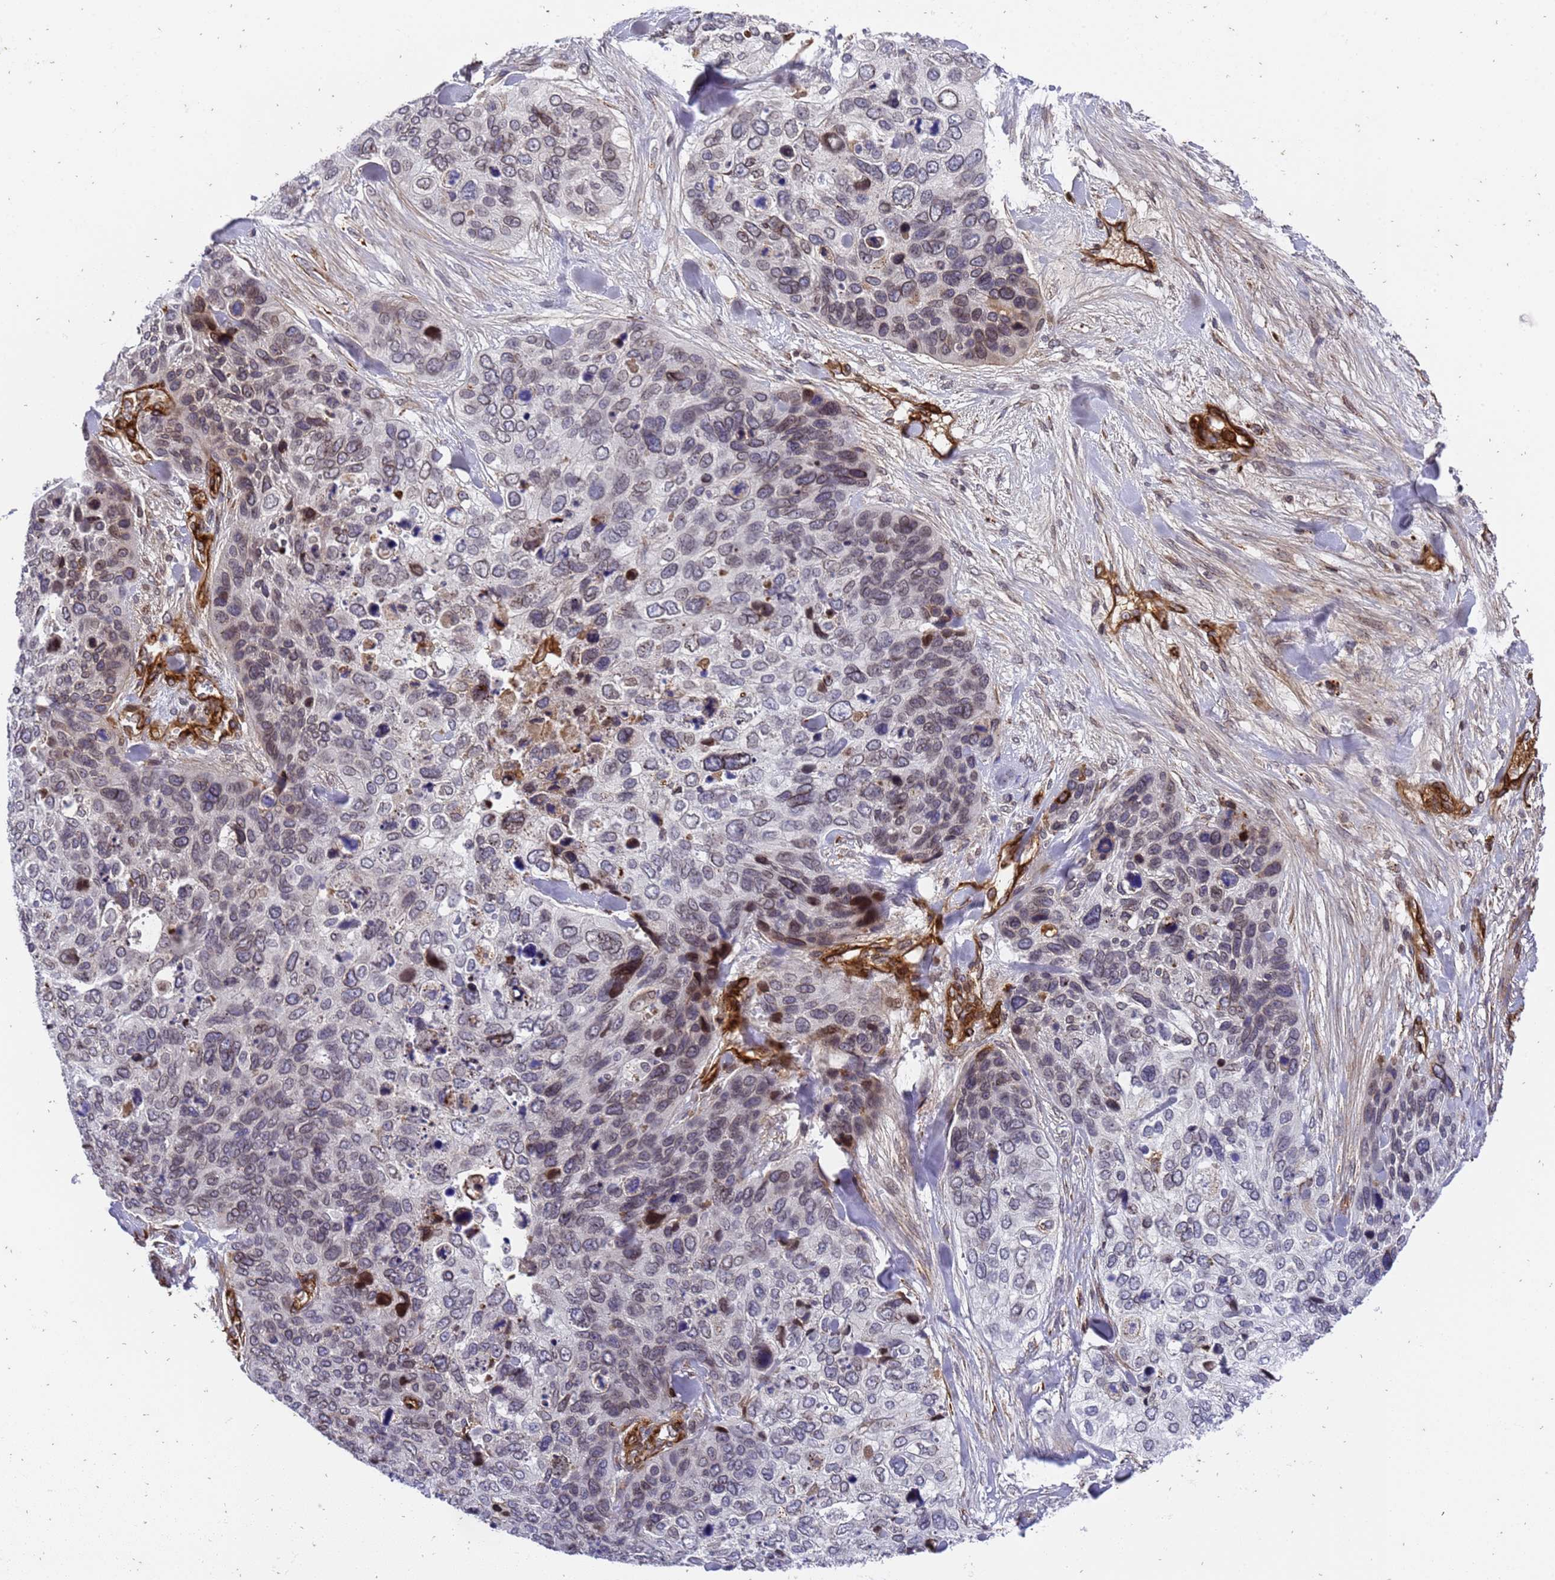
{"staining": {"intensity": "strong", "quantity": "<25%", "location": "cytoplasmic/membranous,nuclear"}, "tissue": "skin cancer", "cell_type": "Tumor cells", "image_type": "cancer", "snomed": [{"axis": "morphology", "description": "Basal cell carcinoma"}, {"axis": "topography", "description": "Skin"}], "caption": "This micrograph displays immunohistochemistry staining of human skin basal cell carcinoma, with medium strong cytoplasmic/membranous and nuclear positivity in about <25% of tumor cells.", "gene": "IGFBP7", "patient": {"sex": "female", "age": 74}}